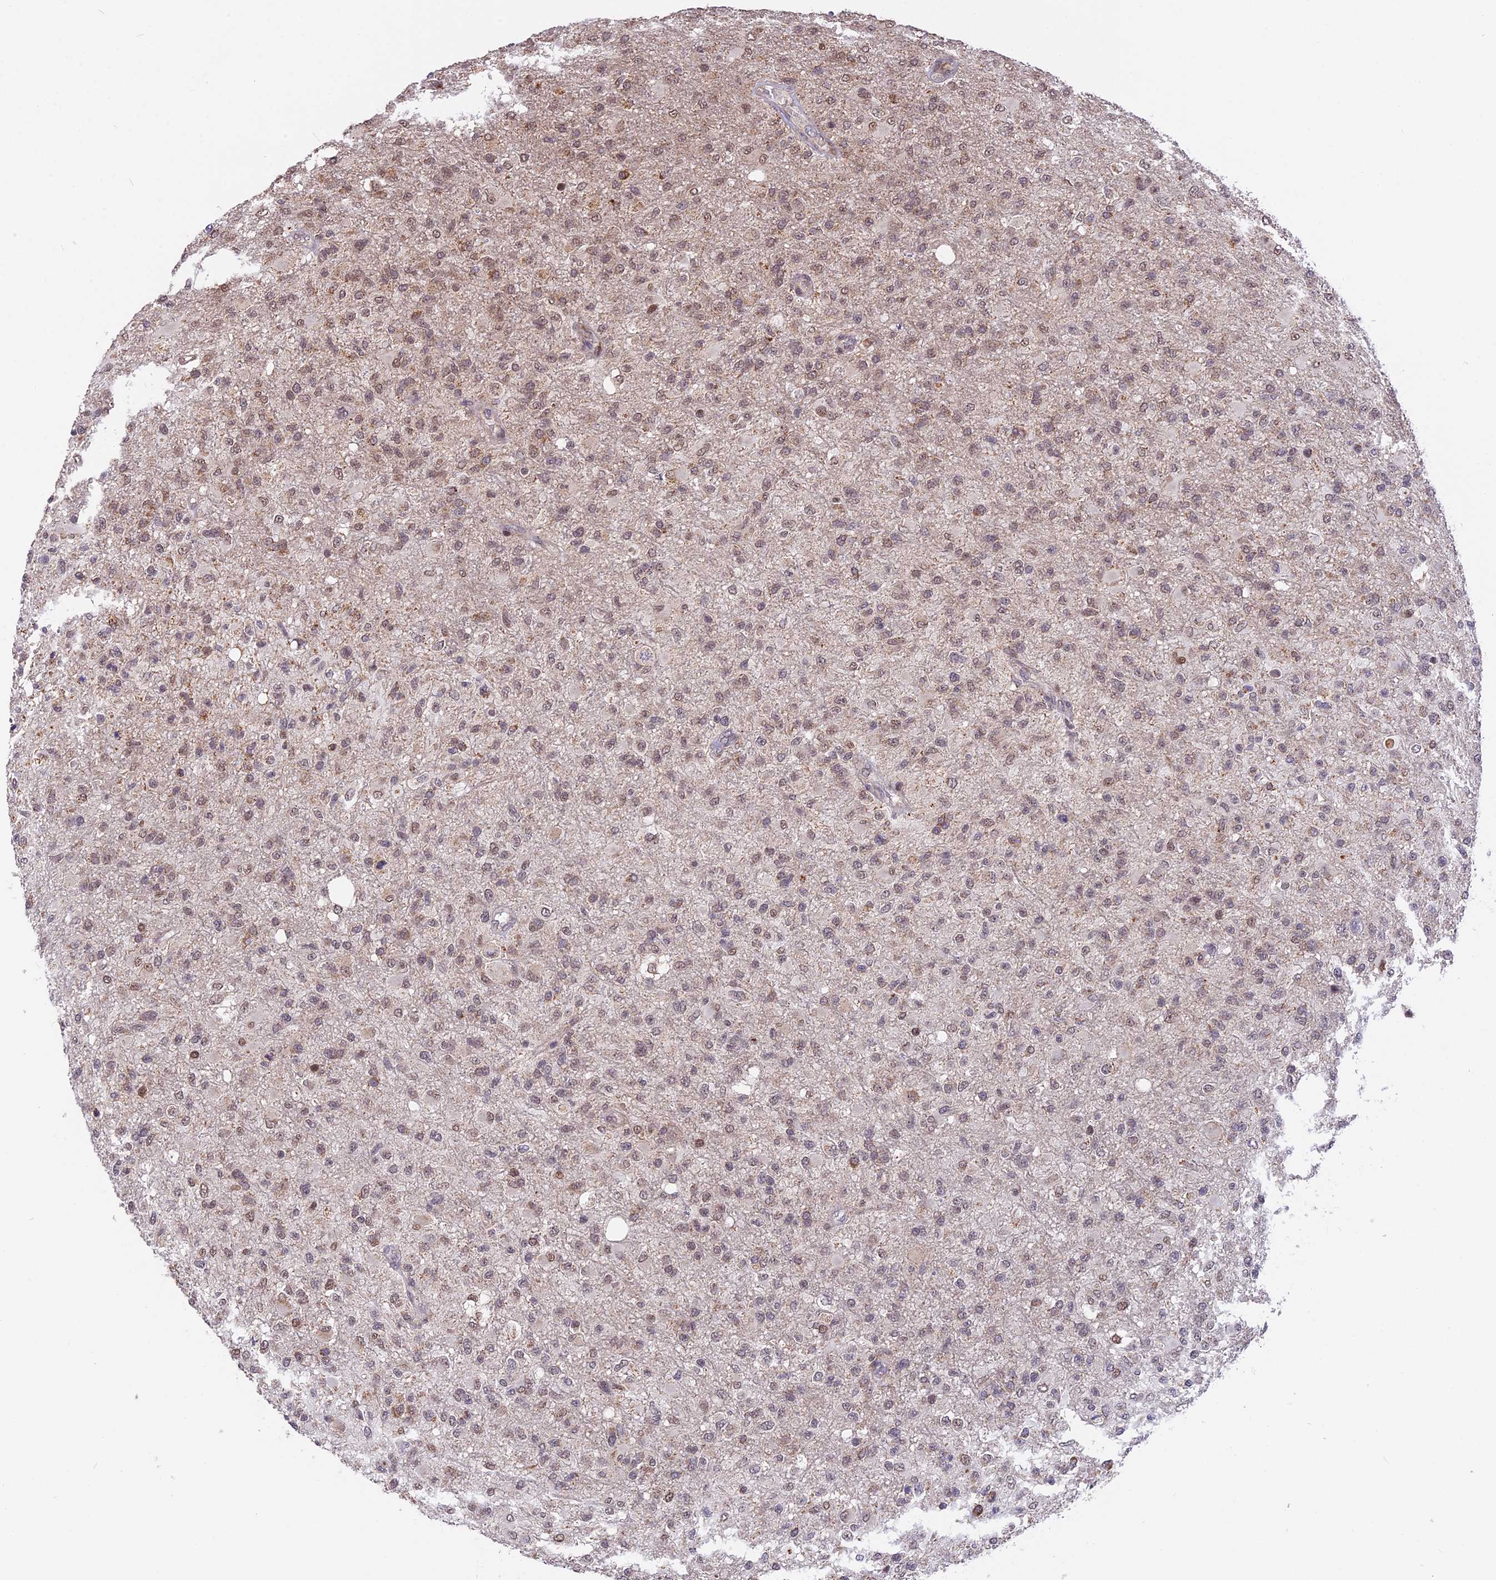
{"staining": {"intensity": "weak", "quantity": "25%-75%", "location": "cytoplasmic/membranous,nuclear"}, "tissue": "glioma", "cell_type": "Tumor cells", "image_type": "cancer", "snomed": [{"axis": "morphology", "description": "Glioma, malignant, High grade"}, {"axis": "topography", "description": "Brain"}], "caption": "Glioma was stained to show a protein in brown. There is low levels of weak cytoplasmic/membranous and nuclear positivity in approximately 25%-75% of tumor cells.", "gene": "RERGL", "patient": {"sex": "female", "age": 74}}